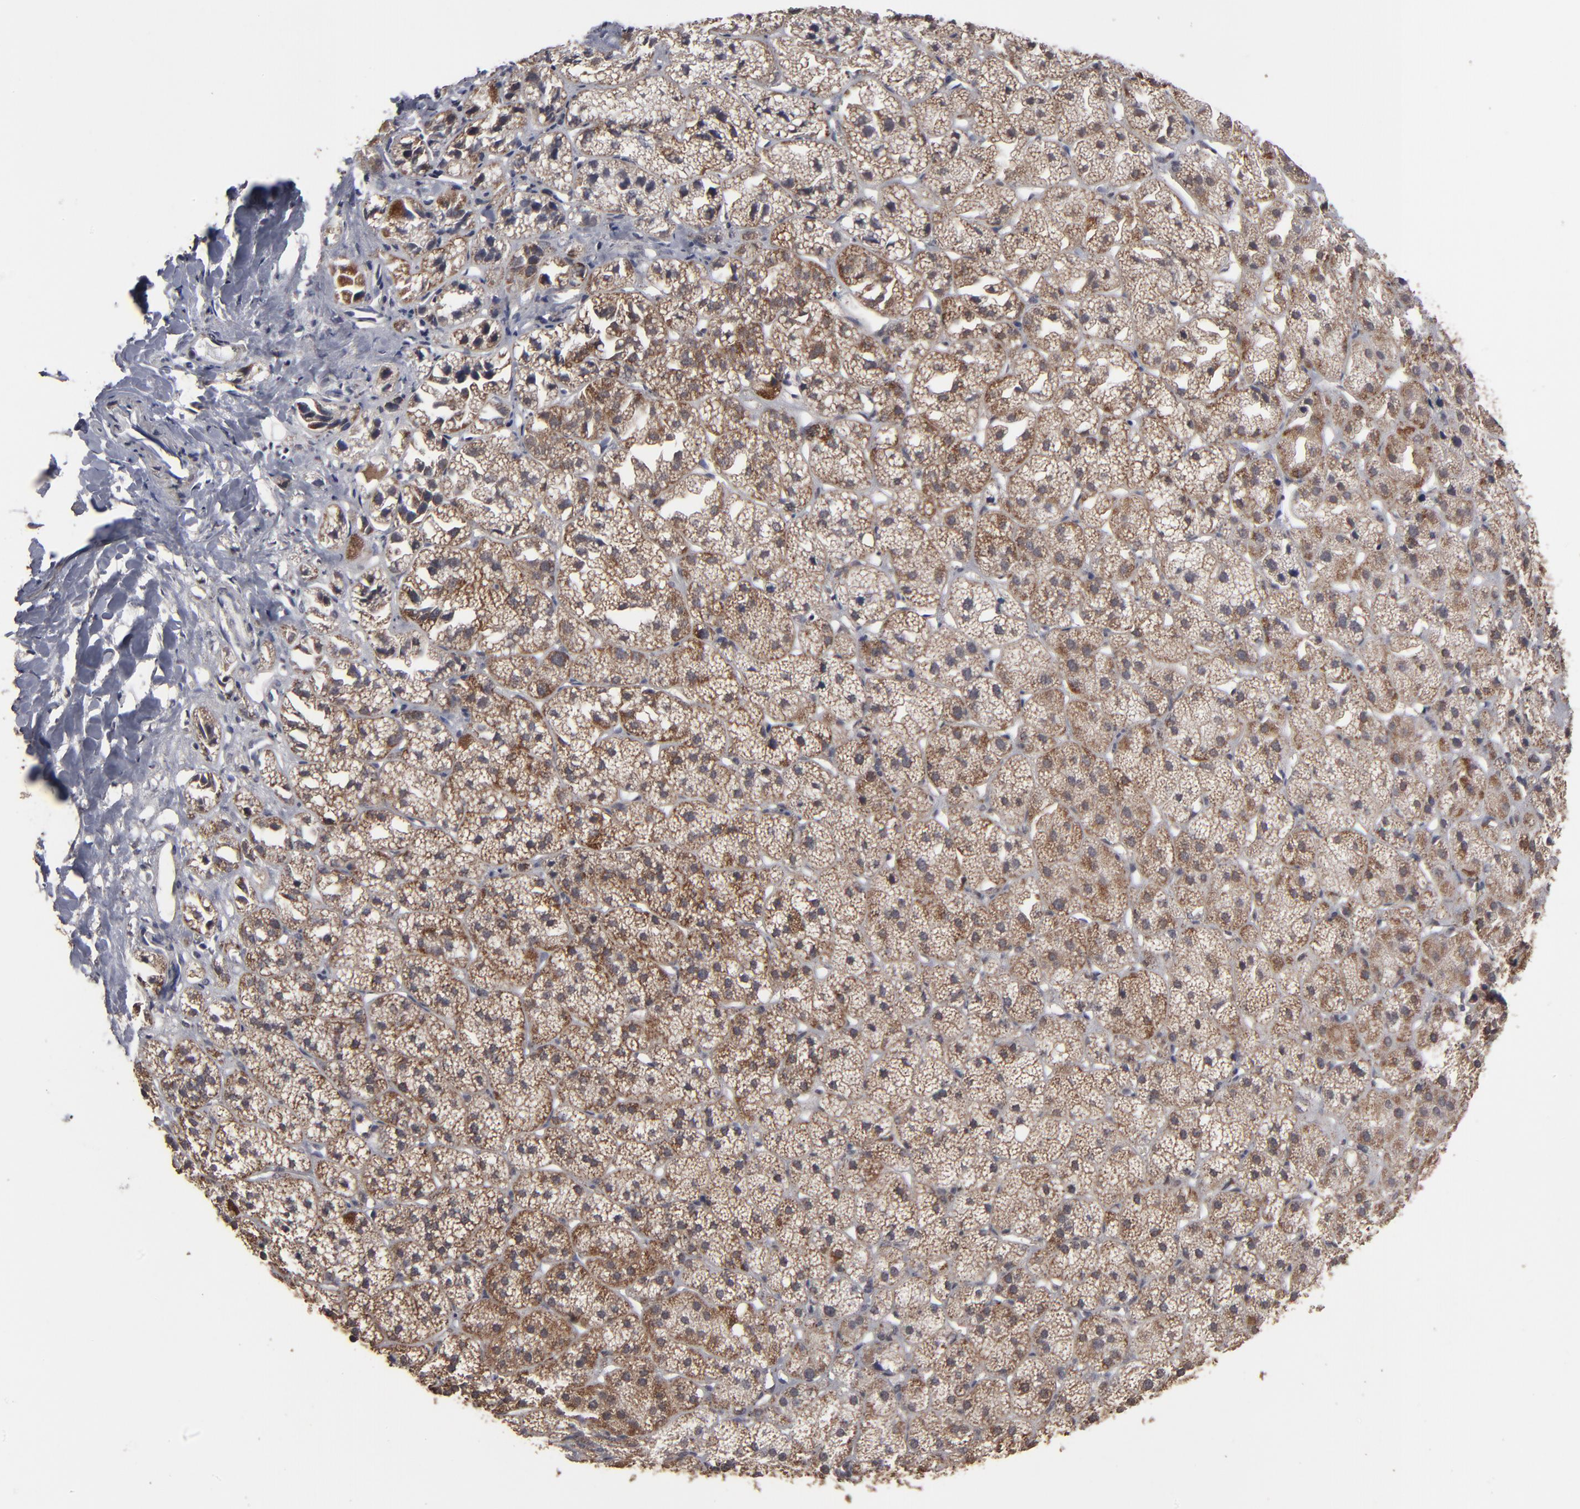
{"staining": {"intensity": "strong", "quantity": ">75%", "location": "cytoplasmic/membranous"}, "tissue": "adrenal gland", "cell_type": "Glandular cells", "image_type": "normal", "snomed": [{"axis": "morphology", "description": "Normal tissue, NOS"}, {"axis": "topography", "description": "Adrenal gland"}], "caption": "The photomicrograph exhibits immunohistochemical staining of benign adrenal gland. There is strong cytoplasmic/membranous expression is present in about >75% of glandular cells.", "gene": "BNIP3", "patient": {"sex": "female", "age": 71}}